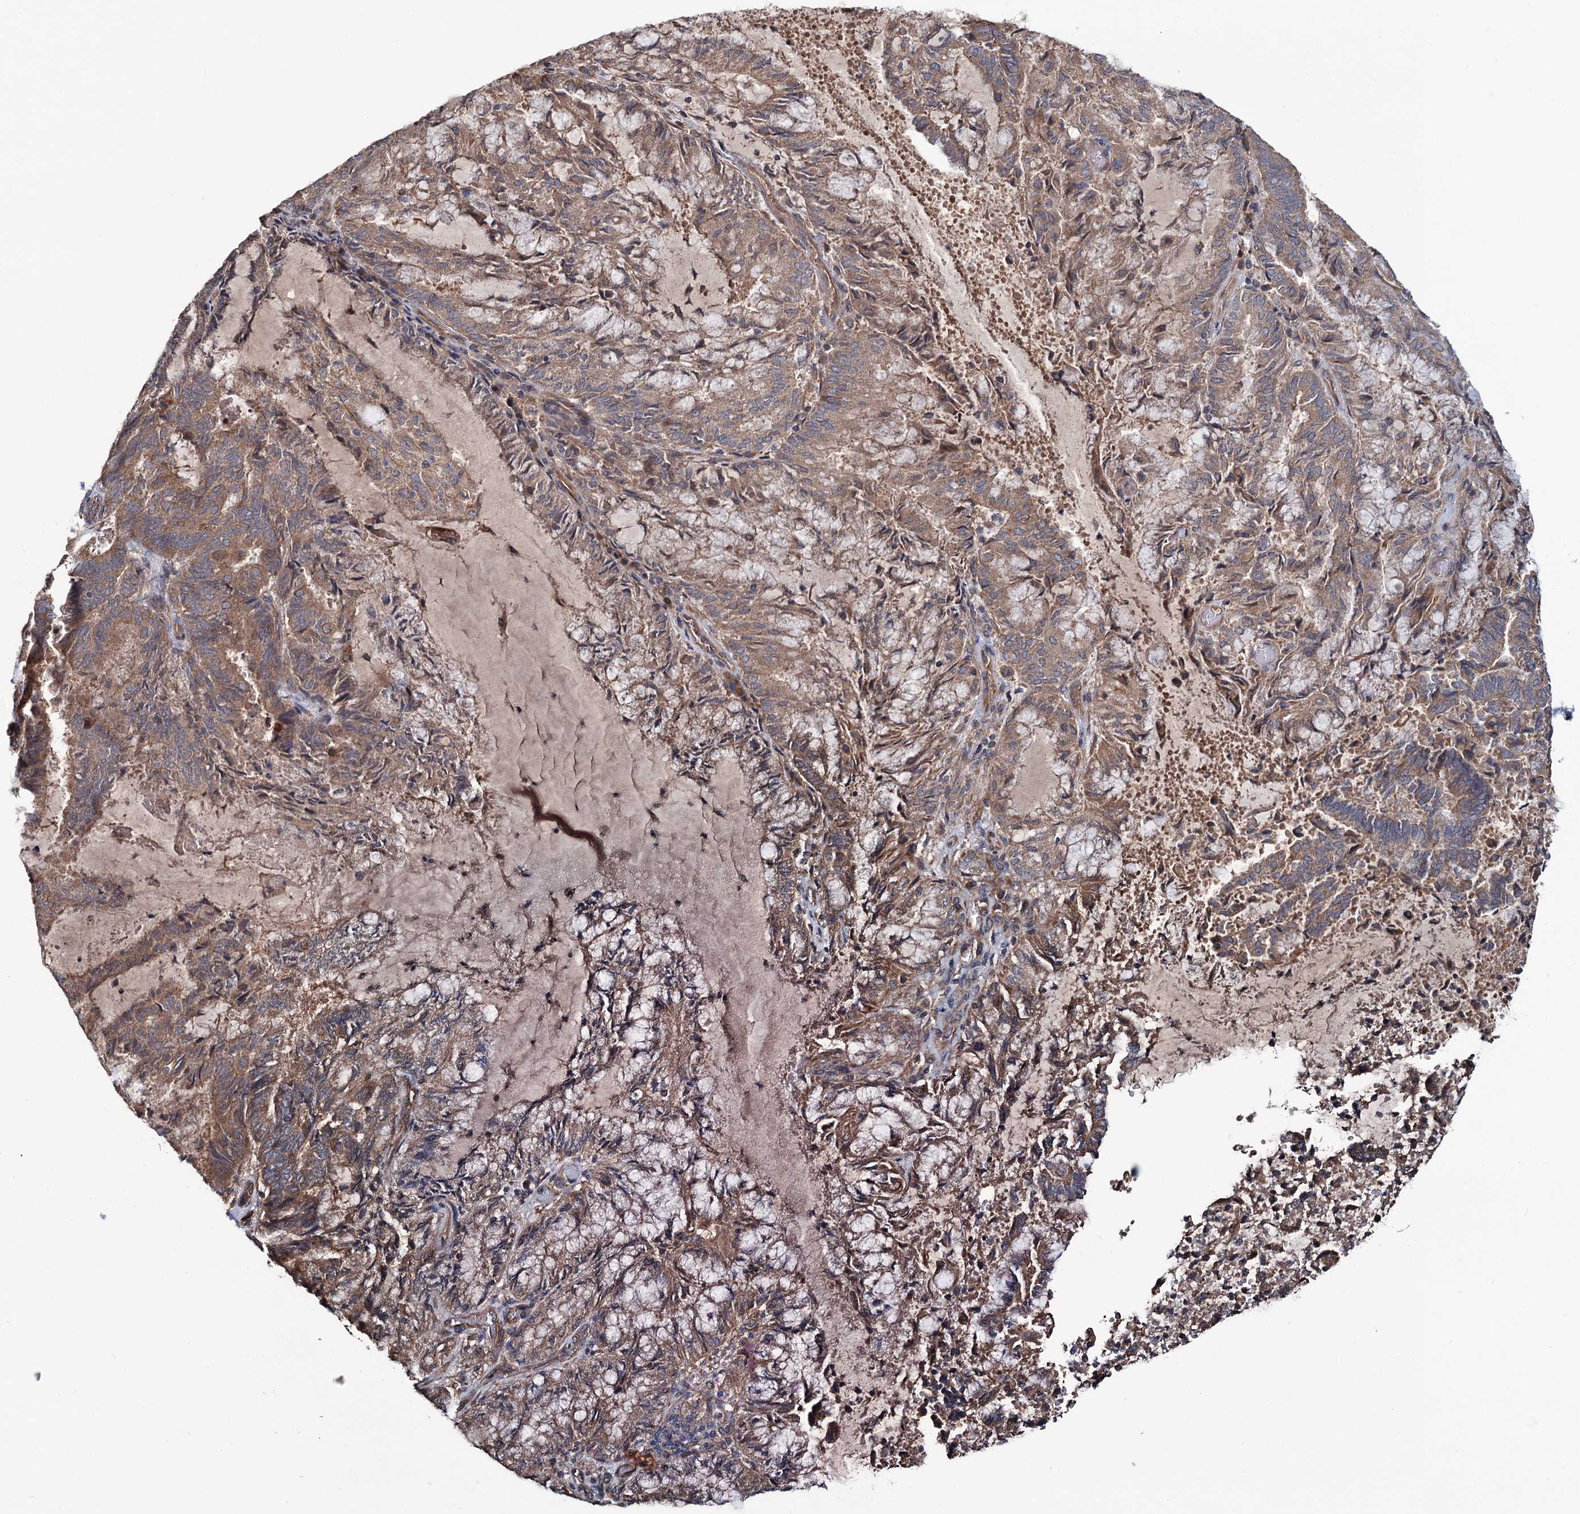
{"staining": {"intensity": "moderate", "quantity": ">75%", "location": "cytoplasmic/membranous"}, "tissue": "endometrial cancer", "cell_type": "Tumor cells", "image_type": "cancer", "snomed": [{"axis": "morphology", "description": "Adenocarcinoma, NOS"}, {"axis": "topography", "description": "Endometrium"}], "caption": "Brown immunohistochemical staining in human endometrial adenocarcinoma exhibits moderate cytoplasmic/membranous expression in about >75% of tumor cells.", "gene": "MTRR", "patient": {"sex": "female", "age": 80}}